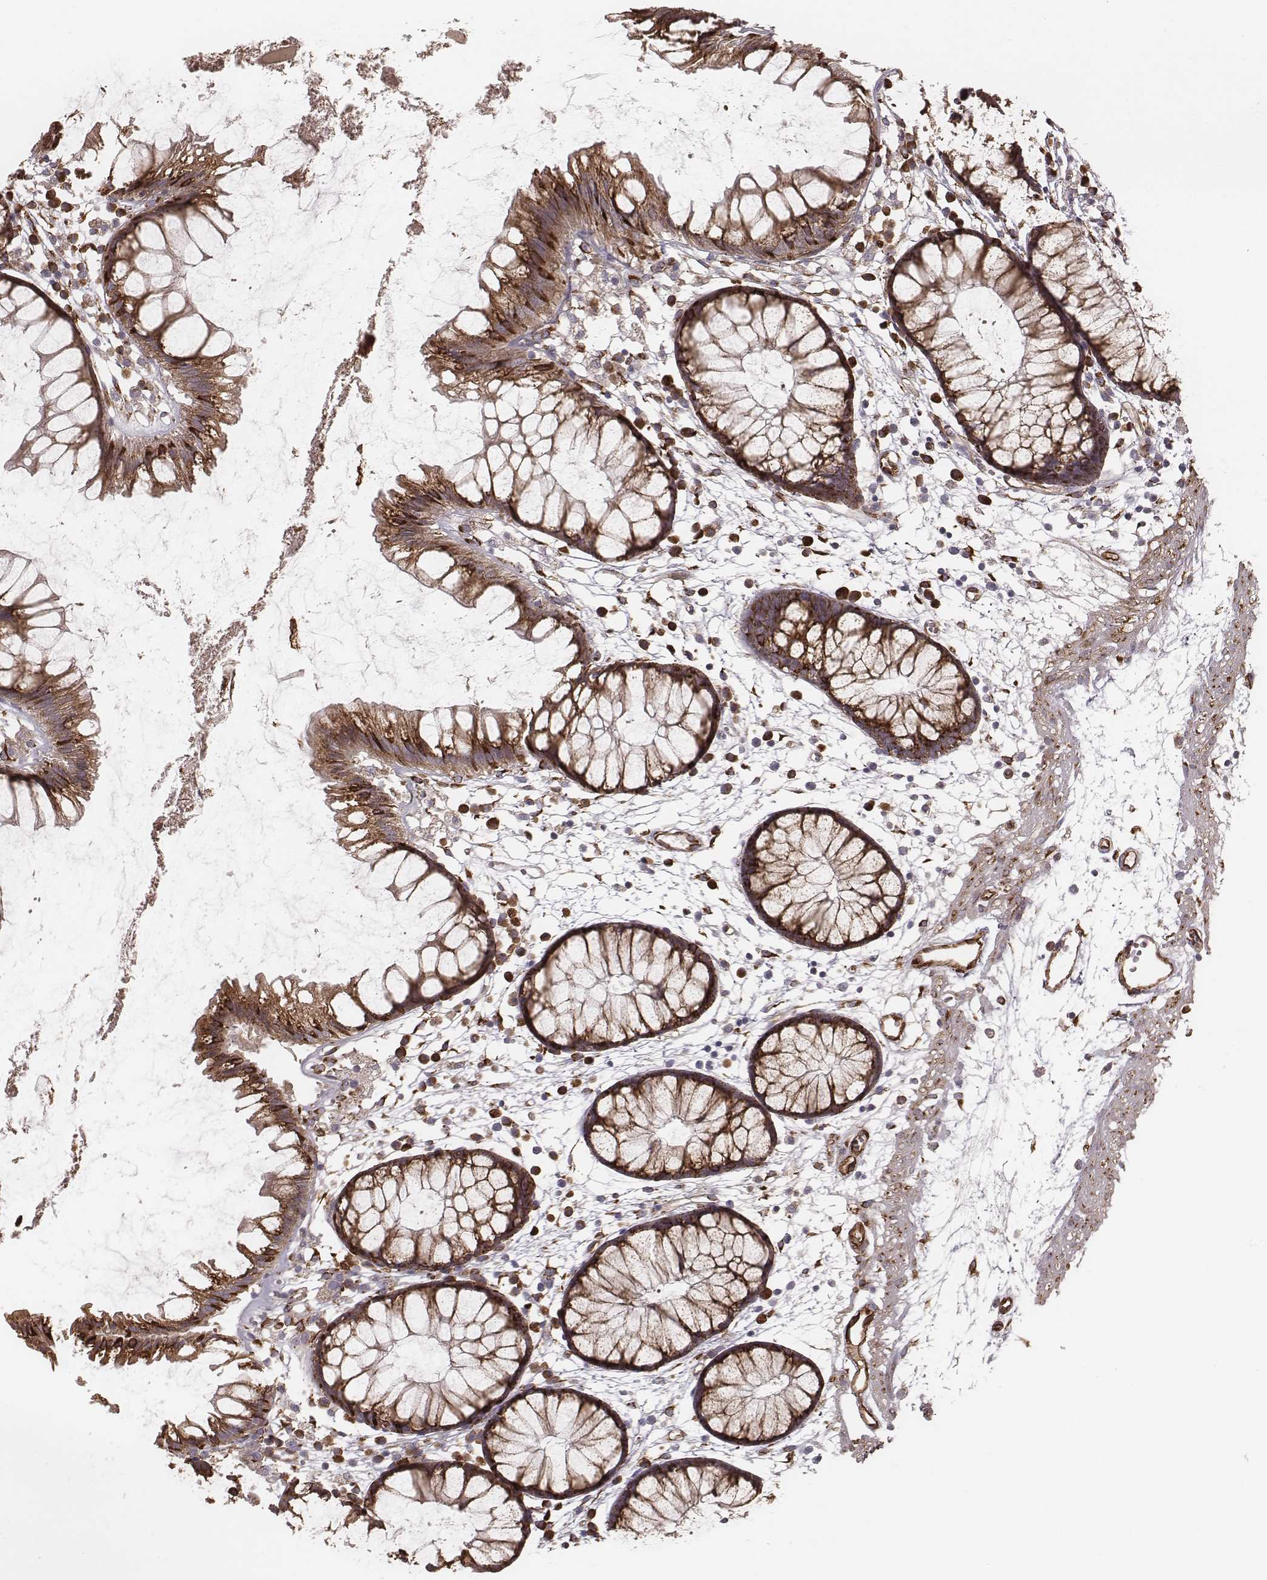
{"staining": {"intensity": "strong", "quantity": "25%-75%", "location": "cytoplasmic/membranous"}, "tissue": "colon", "cell_type": "Endothelial cells", "image_type": "normal", "snomed": [{"axis": "morphology", "description": "Normal tissue, NOS"}, {"axis": "morphology", "description": "Adenocarcinoma, NOS"}, {"axis": "topography", "description": "Colon"}], "caption": "Immunohistochemical staining of normal colon reveals high levels of strong cytoplasmic/membranous expression in approximately 25%-75% of endothelial cells. Using DAB (3,3'-diaminobenzidine) (brown) and hematoxylin (blue) stains, captured at high magnification using brightfield microscopy.", "gene": "PALMD", "patient": {"sex": "male", "age": 65}}